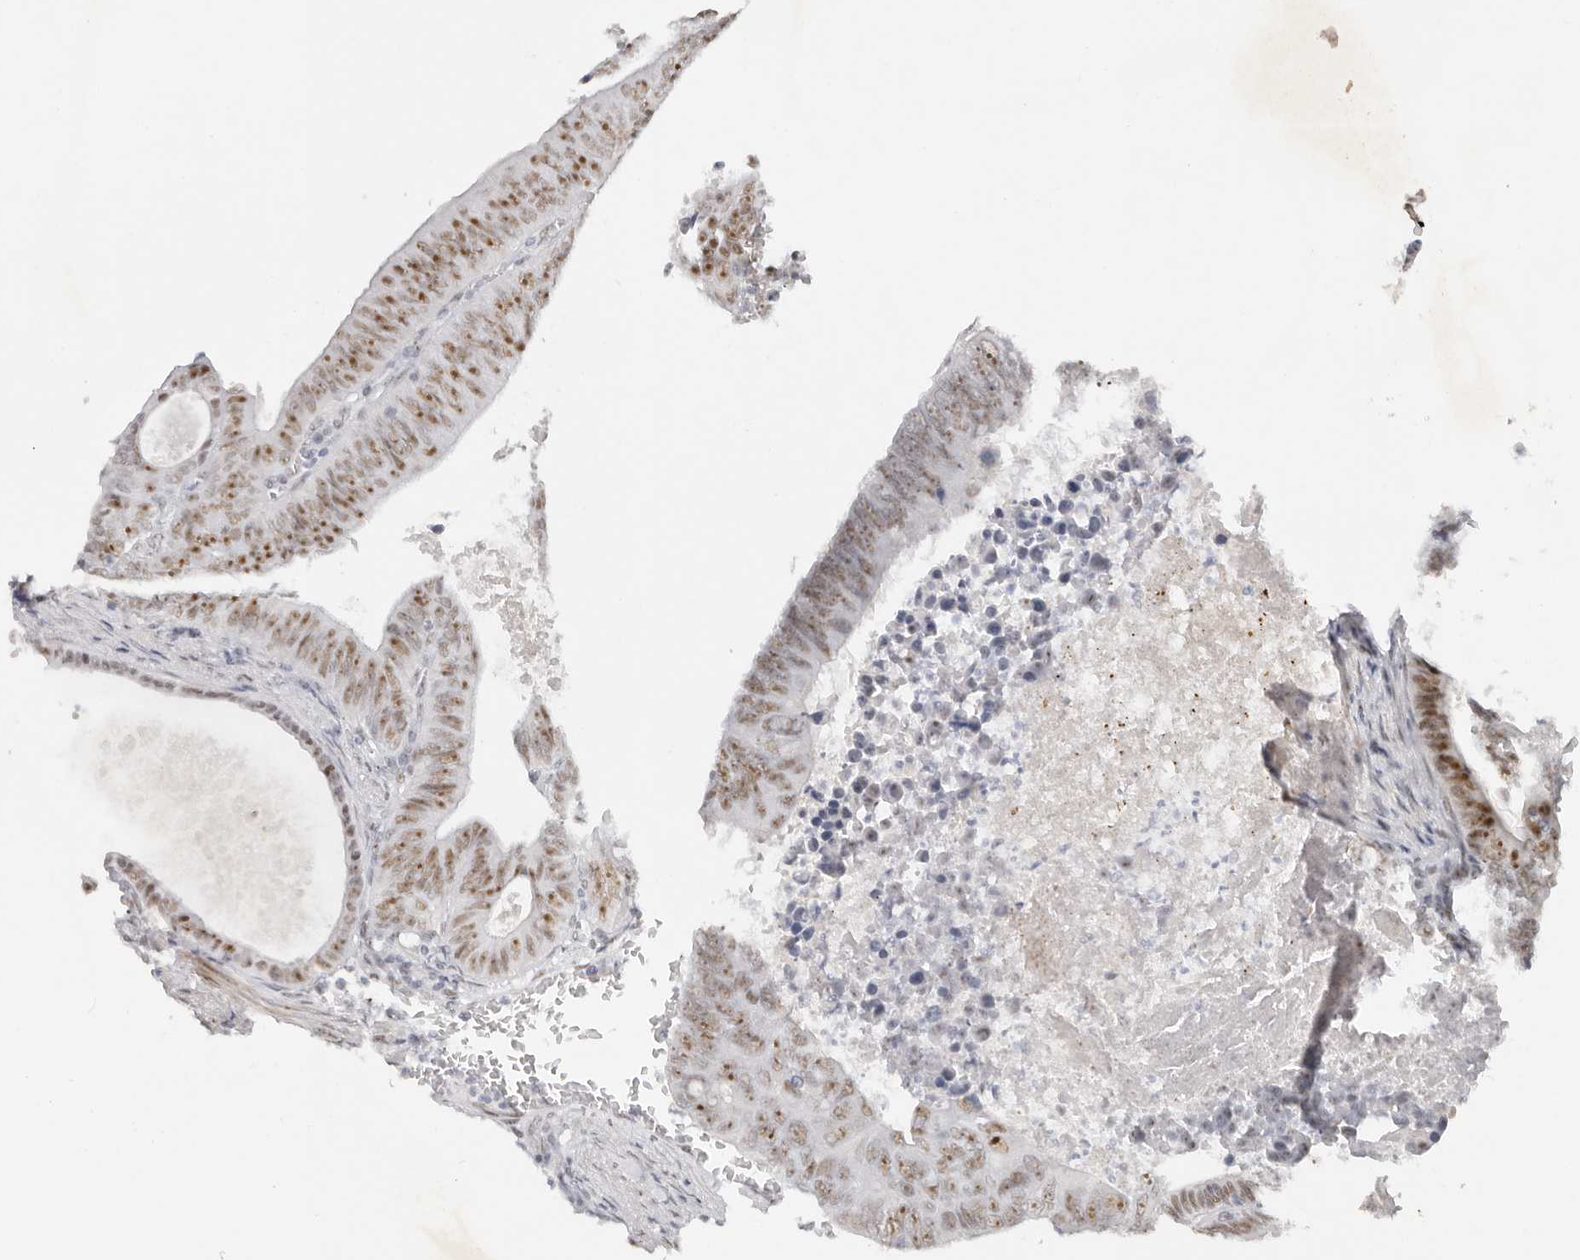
{"staining": {"intensity": "strong", "quantity": ">75%", "location": "nuclear"}, "tissue": "colorectal cancer", "cell_type": "Tumor cells", "image_type": "cancer", "snomed": [{"axis": "morphology", "description": "Adenocarcinoma, NOS"}, {"axis": "topography", "description": "Colon"}], "caption": "A histopathology image of colorectal cancer stained for a protein displays strong nuclear brown staining in tumor cells.", "gene": "LARP7", "patient": {"sex": "male", "age": 87}}